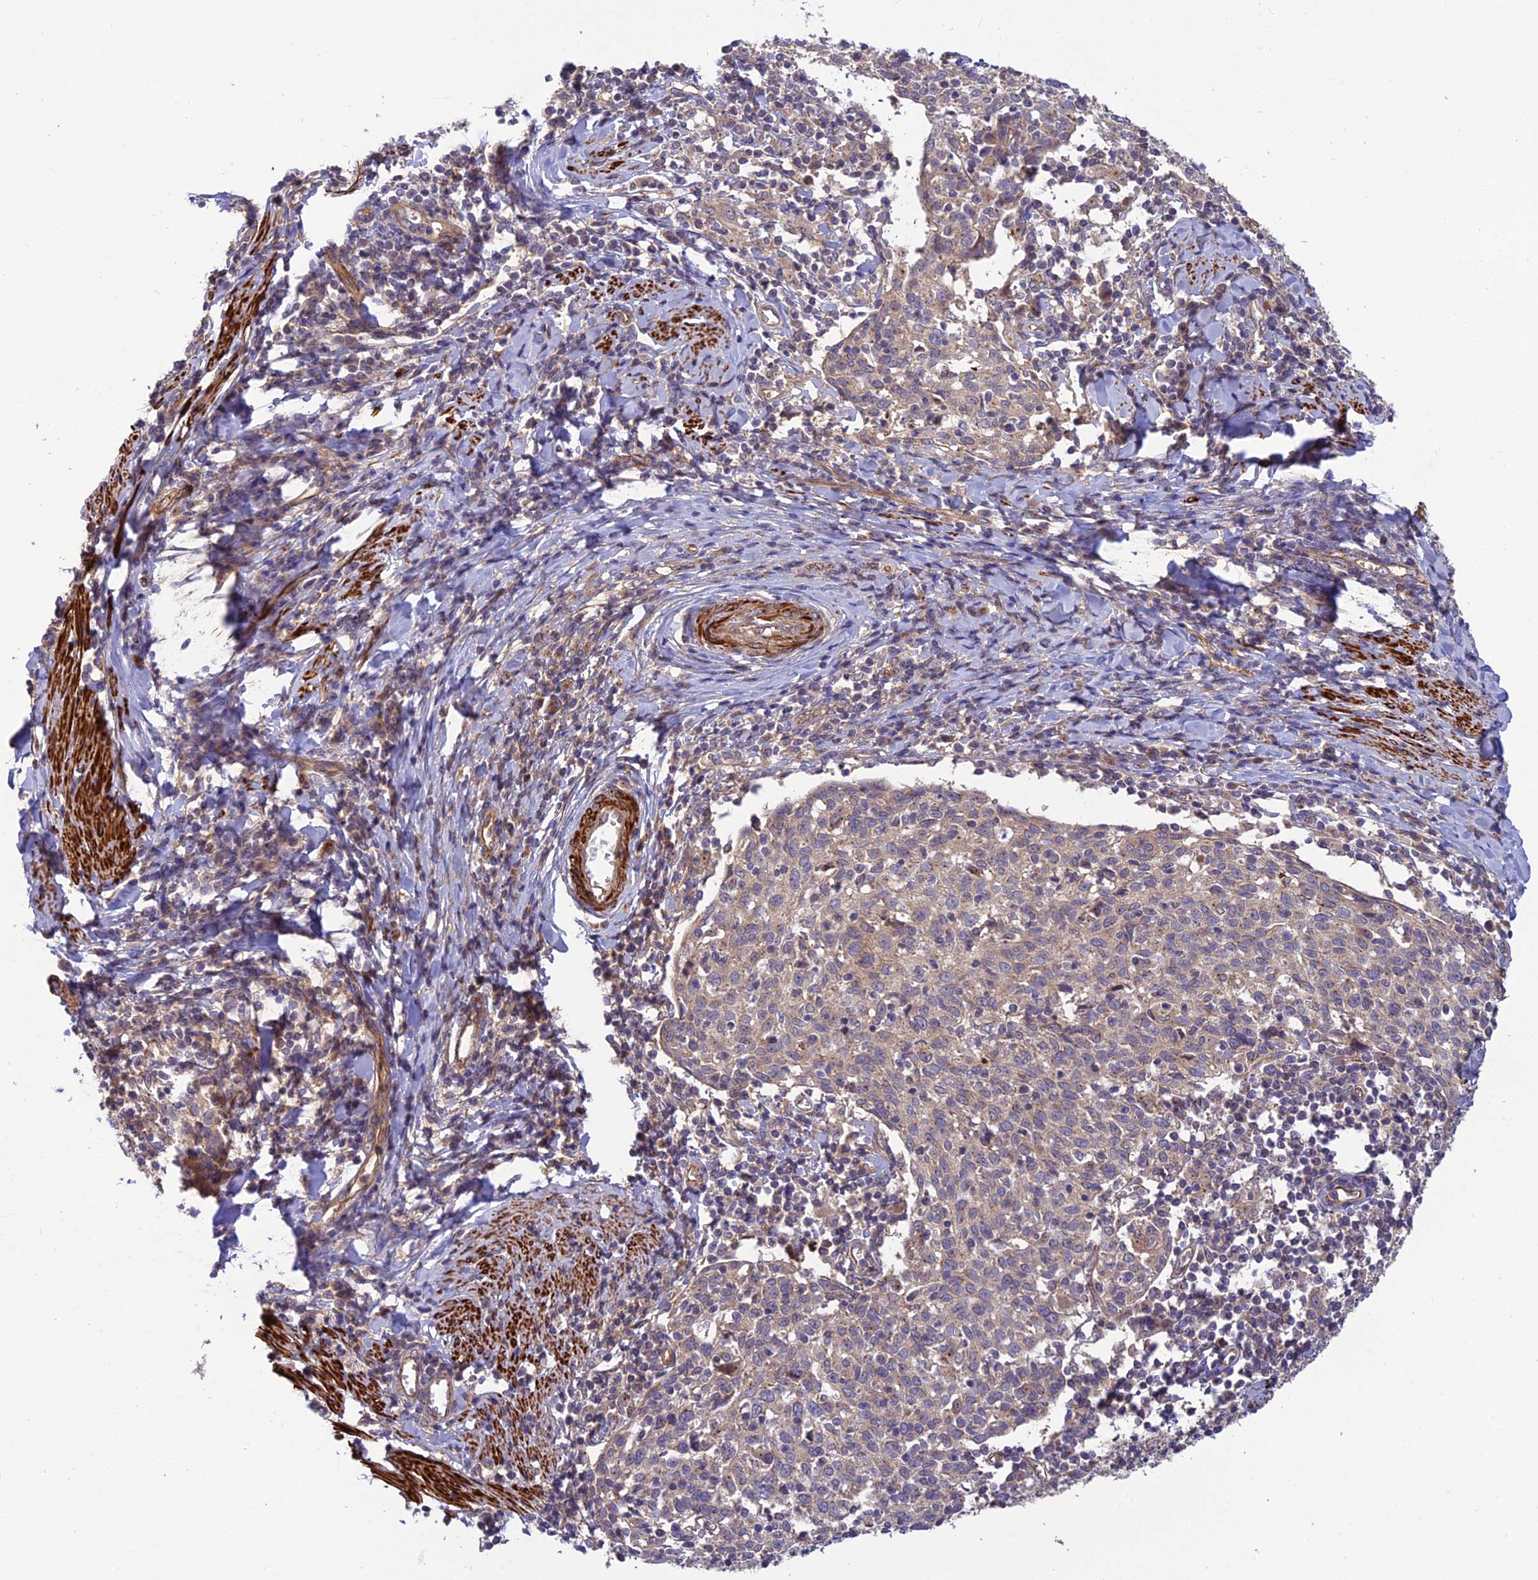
{"staining": {"intensity": "weak", "quantity": ">75%", "location": "cytoplasmic/membranous"}, "tissue": "cervical cancer", "cell_type": "Tumor cells", "image_type": "cancer", "snomed": [{"axis": "morphology", "description": "Squamous cell carcinoma, NOS"}, {"axis": "topography", "description": "Cervix"}], "caption": "Immunohistochemical staining of squamous cell carcinoma (cervical) reveals weak cytoplasmic/membranous protein staining in approximately >75% of tumor cells. (Stains: DAB (3,3'-diaminobenzidine) in brown, nuclei in blue, Microscopy: brightfield microscopy at high magnification).", "gene": "ADAMTS15", "patient": {"sex": "female", "age": 52}}